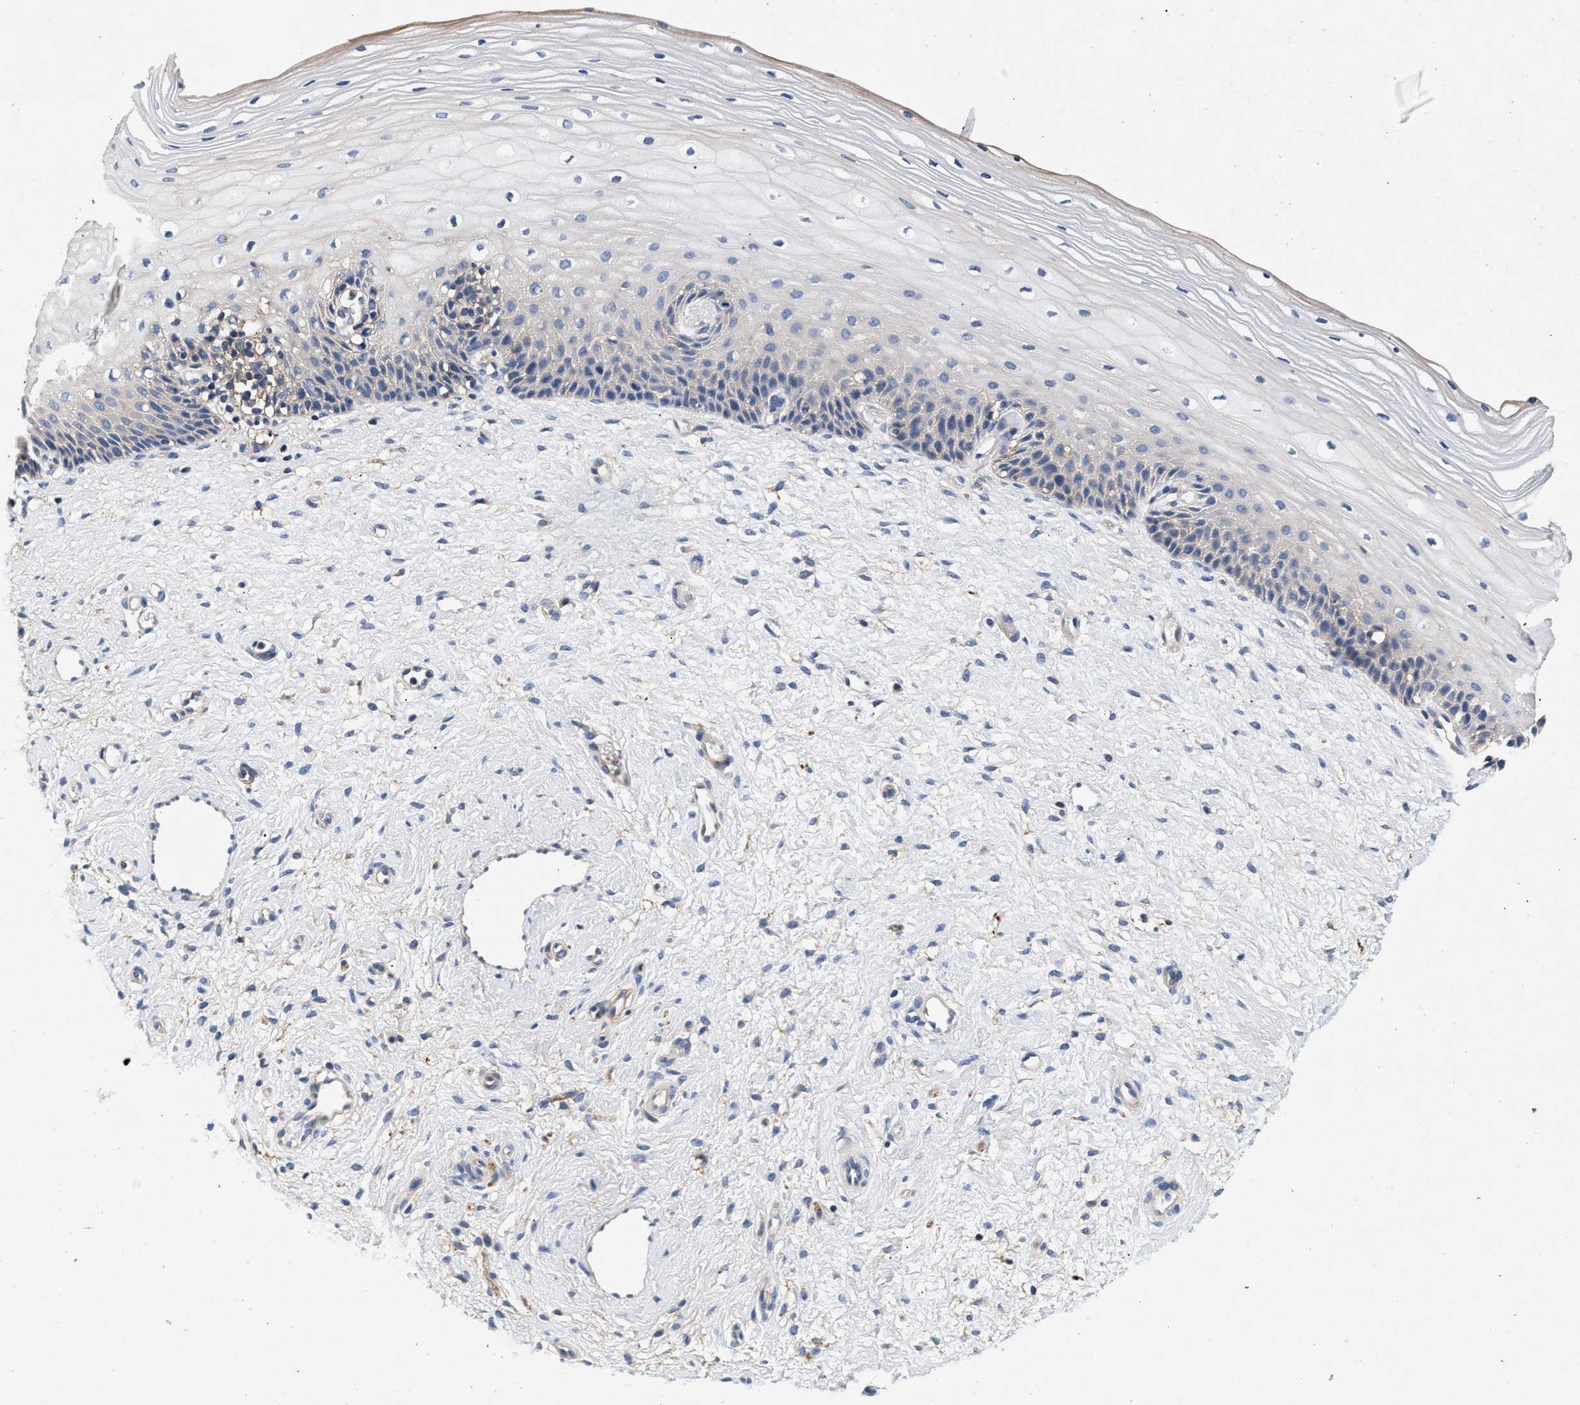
{"staining": {"intensity": "negative", "quantity": "none", "location": "none"}, "tissue": "cervix", "cell_type": "Glandular cells", "image_type": "normal", "snomed": [{"axis": "morphology", "description": "Normal tissue, NOS"}, {"axis": "topography", "description": "Cervix"}], "caption": "A high-resolution photomicrograph shows IHC staining of normal cervix, which reveals no significant staining in glandular cells. The staining is performed using DAB brown chromogen with nuclei counter-stained in using hematoxylin.", "gene": "GNAI3", "patient": {"sex": "female", "age": 39}}